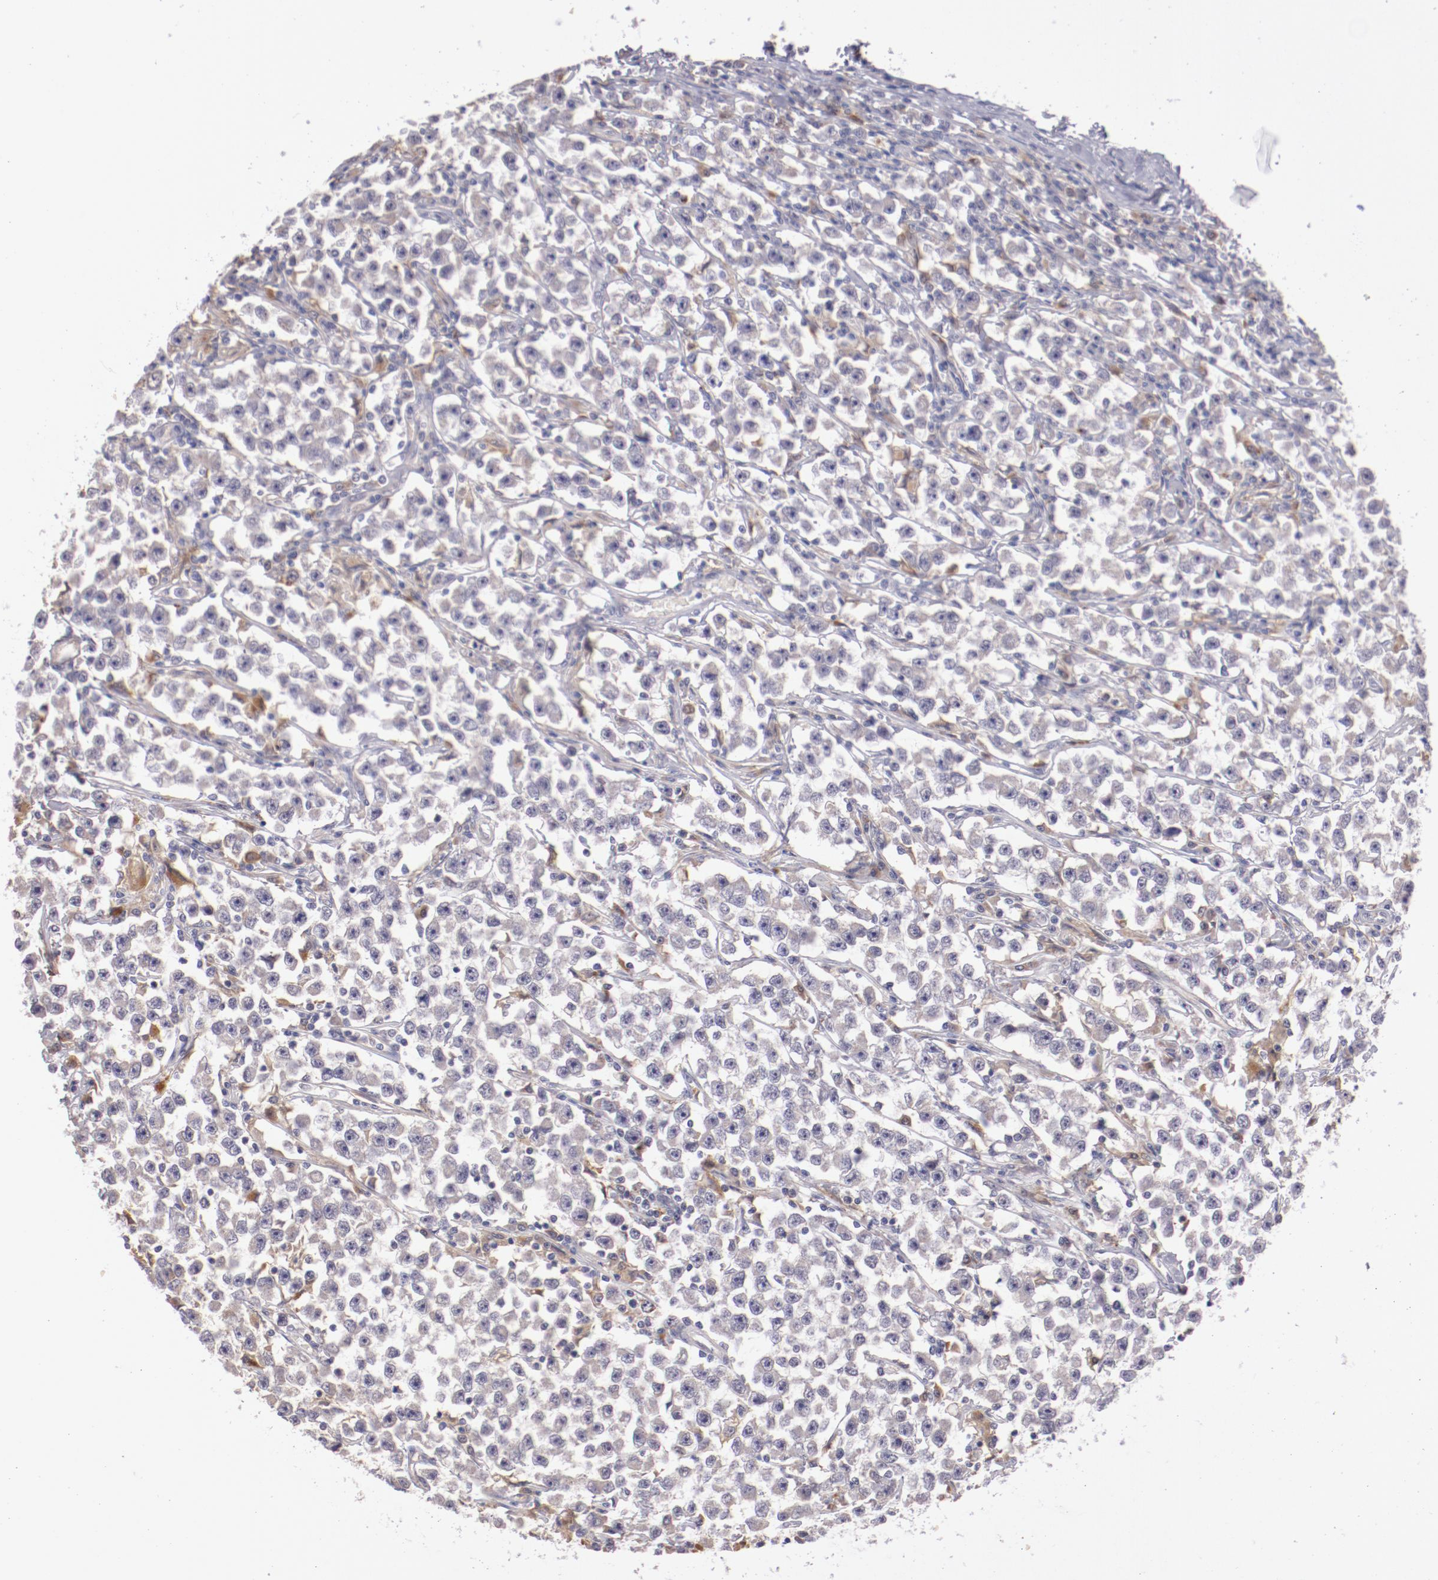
{"staining": {"intensity": "negative", "quantity": "none", "location": "none"}, "tissue": "testis cancer", "cell_type": "Tumor cells", "image_type": "cancer", "snomed": [{"axis": "morphology", "description": "Seminoma, NOS"}, {"axis": "topography", "description": "Testis"}], "caption": "An IHC micrograph of testis cancer (seminoma) is shown. There is no staining in tumor cells of testis cancer (seminoma). Brightfield microscopy of immunohistochemistry (IHC) stained with DAB (3,3'-diaminobenzidine) (brown) and hematoxylin (blue), captured at high magnification.", "gene": "TRAF3", "patient": {"sex": "male", "age": 33}}